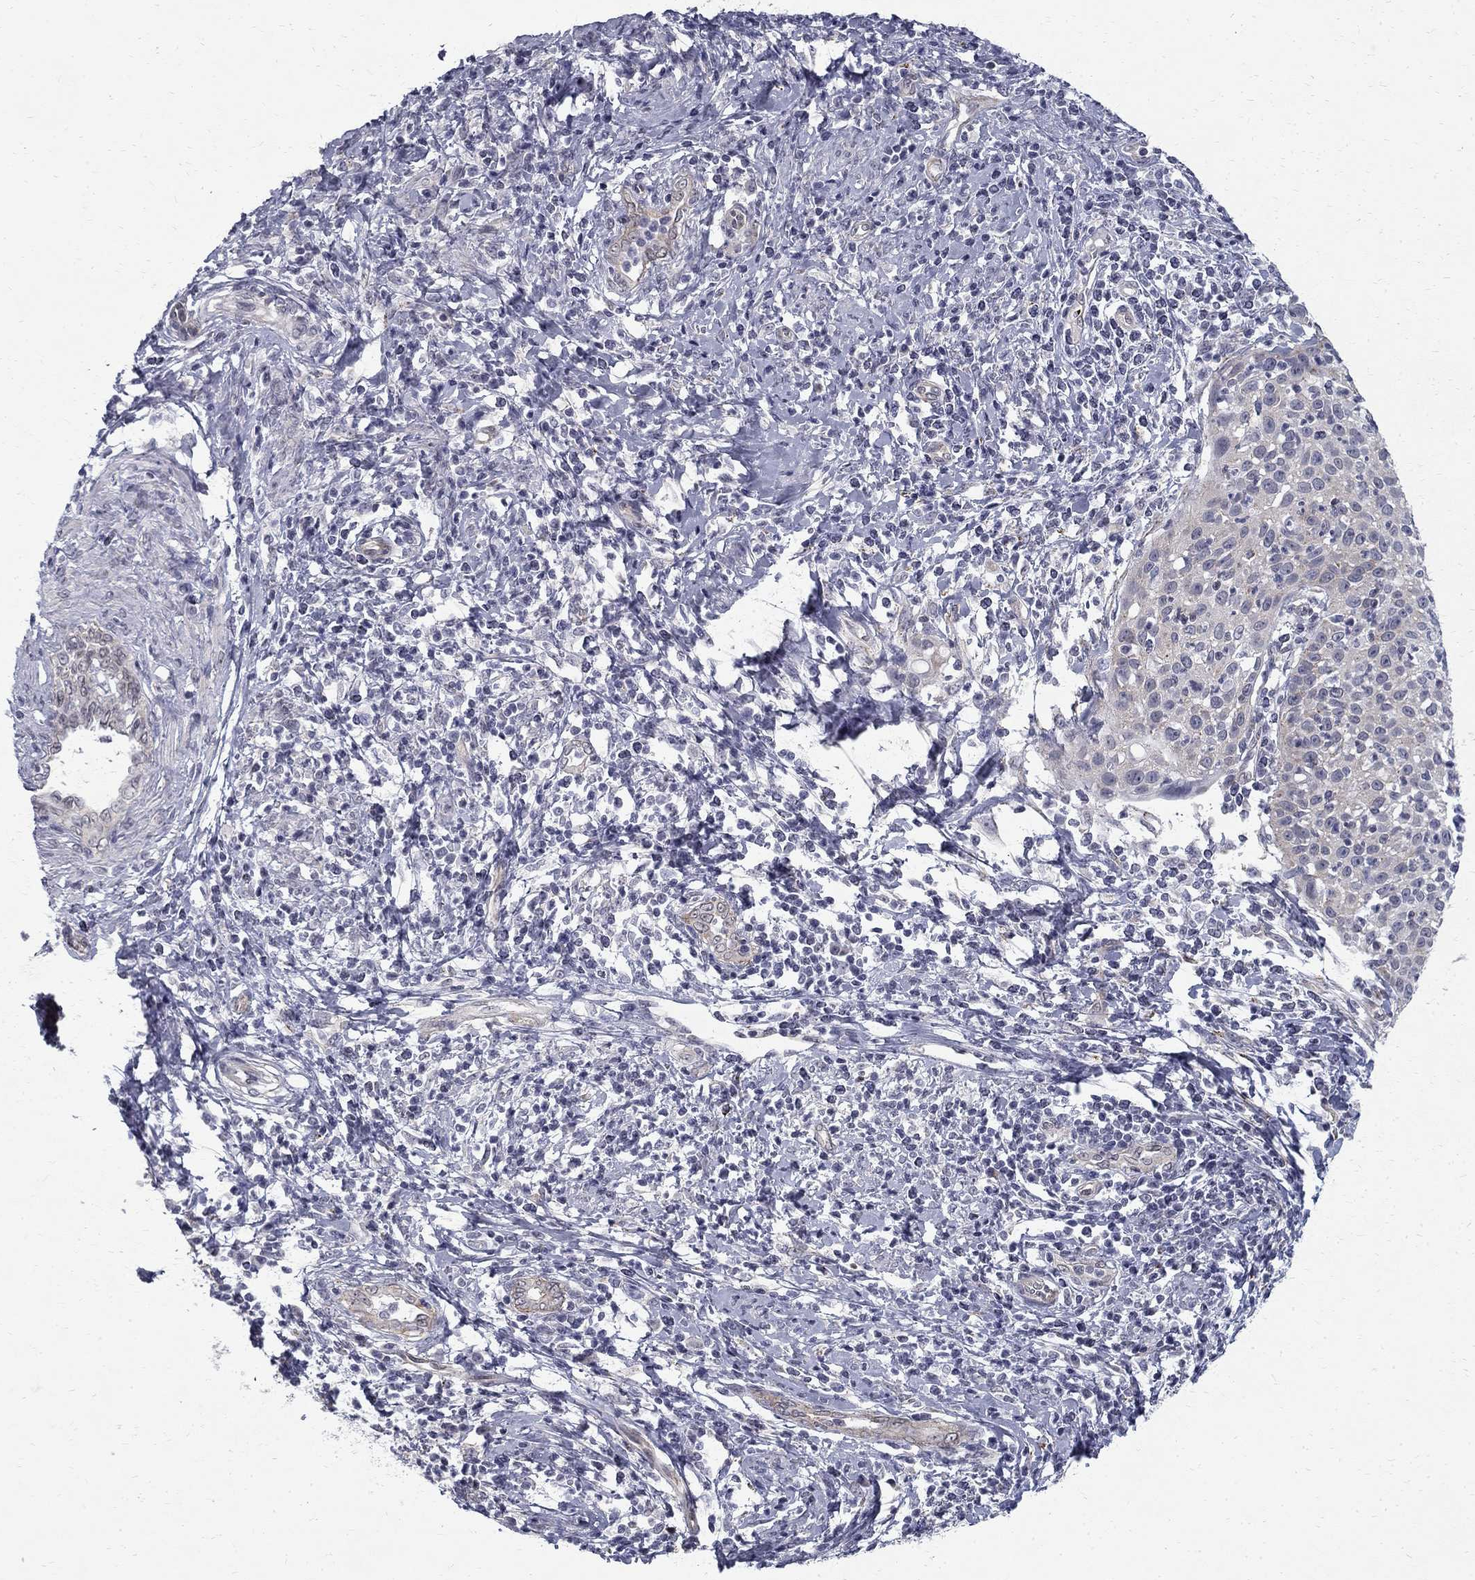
{"staining": {"intensity": "negative", "quantity": "none", "location": "none"}, "tissue": "cervical cancer", "cell_type": "Tumor cells", "image_type": "cancer", "snomed": [{"axis": "morphology", "description": "Squamous cell carcinoma, NOS"}, {"axis": "topography", "description": "Cervix"}], "caption": "Cervical cancer stained for a protein using IHC shows no staining tumor cells.", "gene": "CLIC6", "patient": {"sex": "female", "age": 26}}